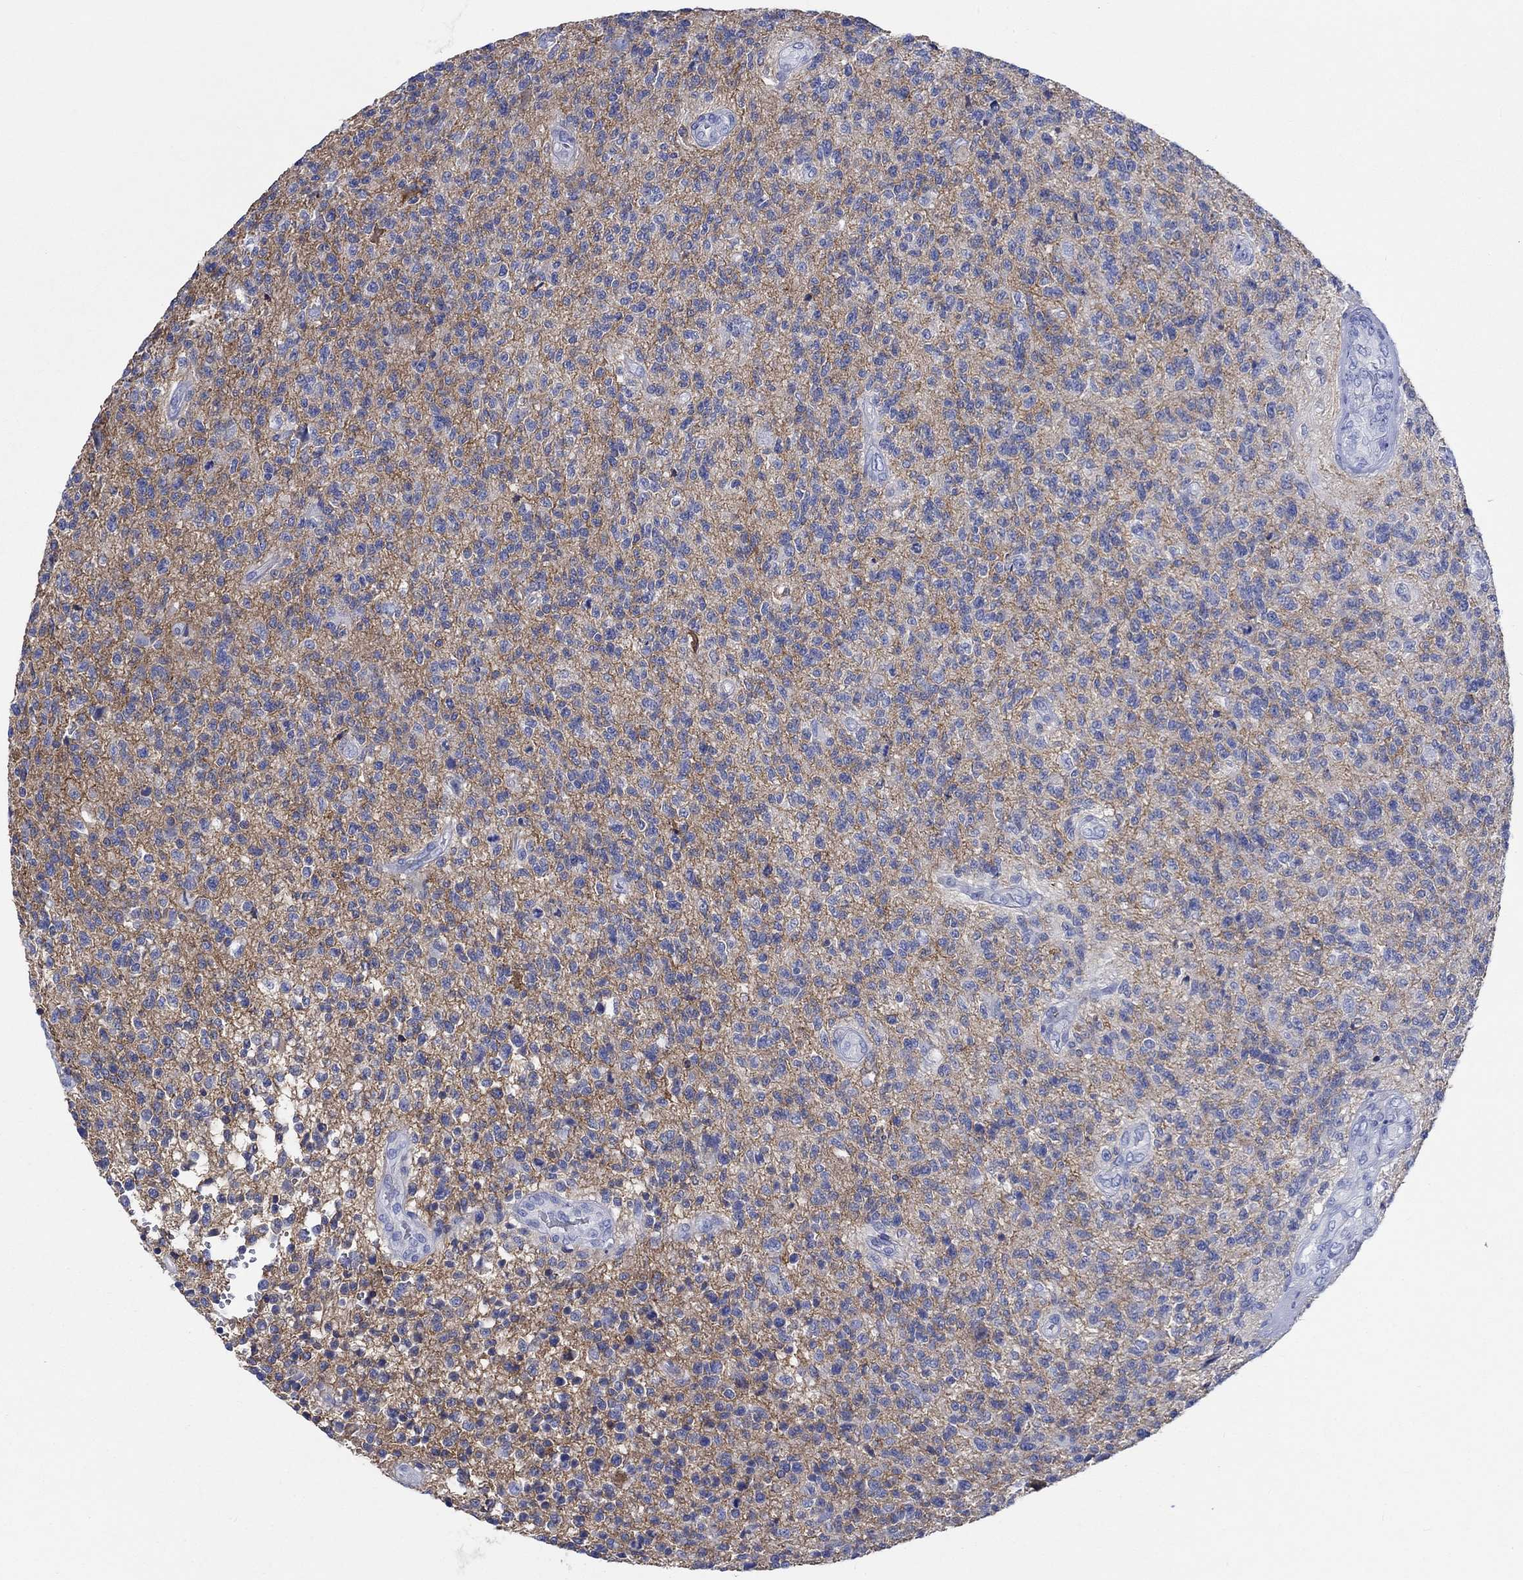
{"staining": {"intensity": "negative", "quantity": "none", "location": "none"}, "tissue": "glioma", "cell_type": "Tumor cells", "image_type": "cancer", "snomed": [{"axis": "morphology", "description": "Glioma, malignant, High grade"}, {"axis": "topography", "description": "Brain"}], "caption": "There is no significant positivity in tumor cells of glioma.", "gene": "SHISA4", "patient": {"sex": "male", "age": 56}}